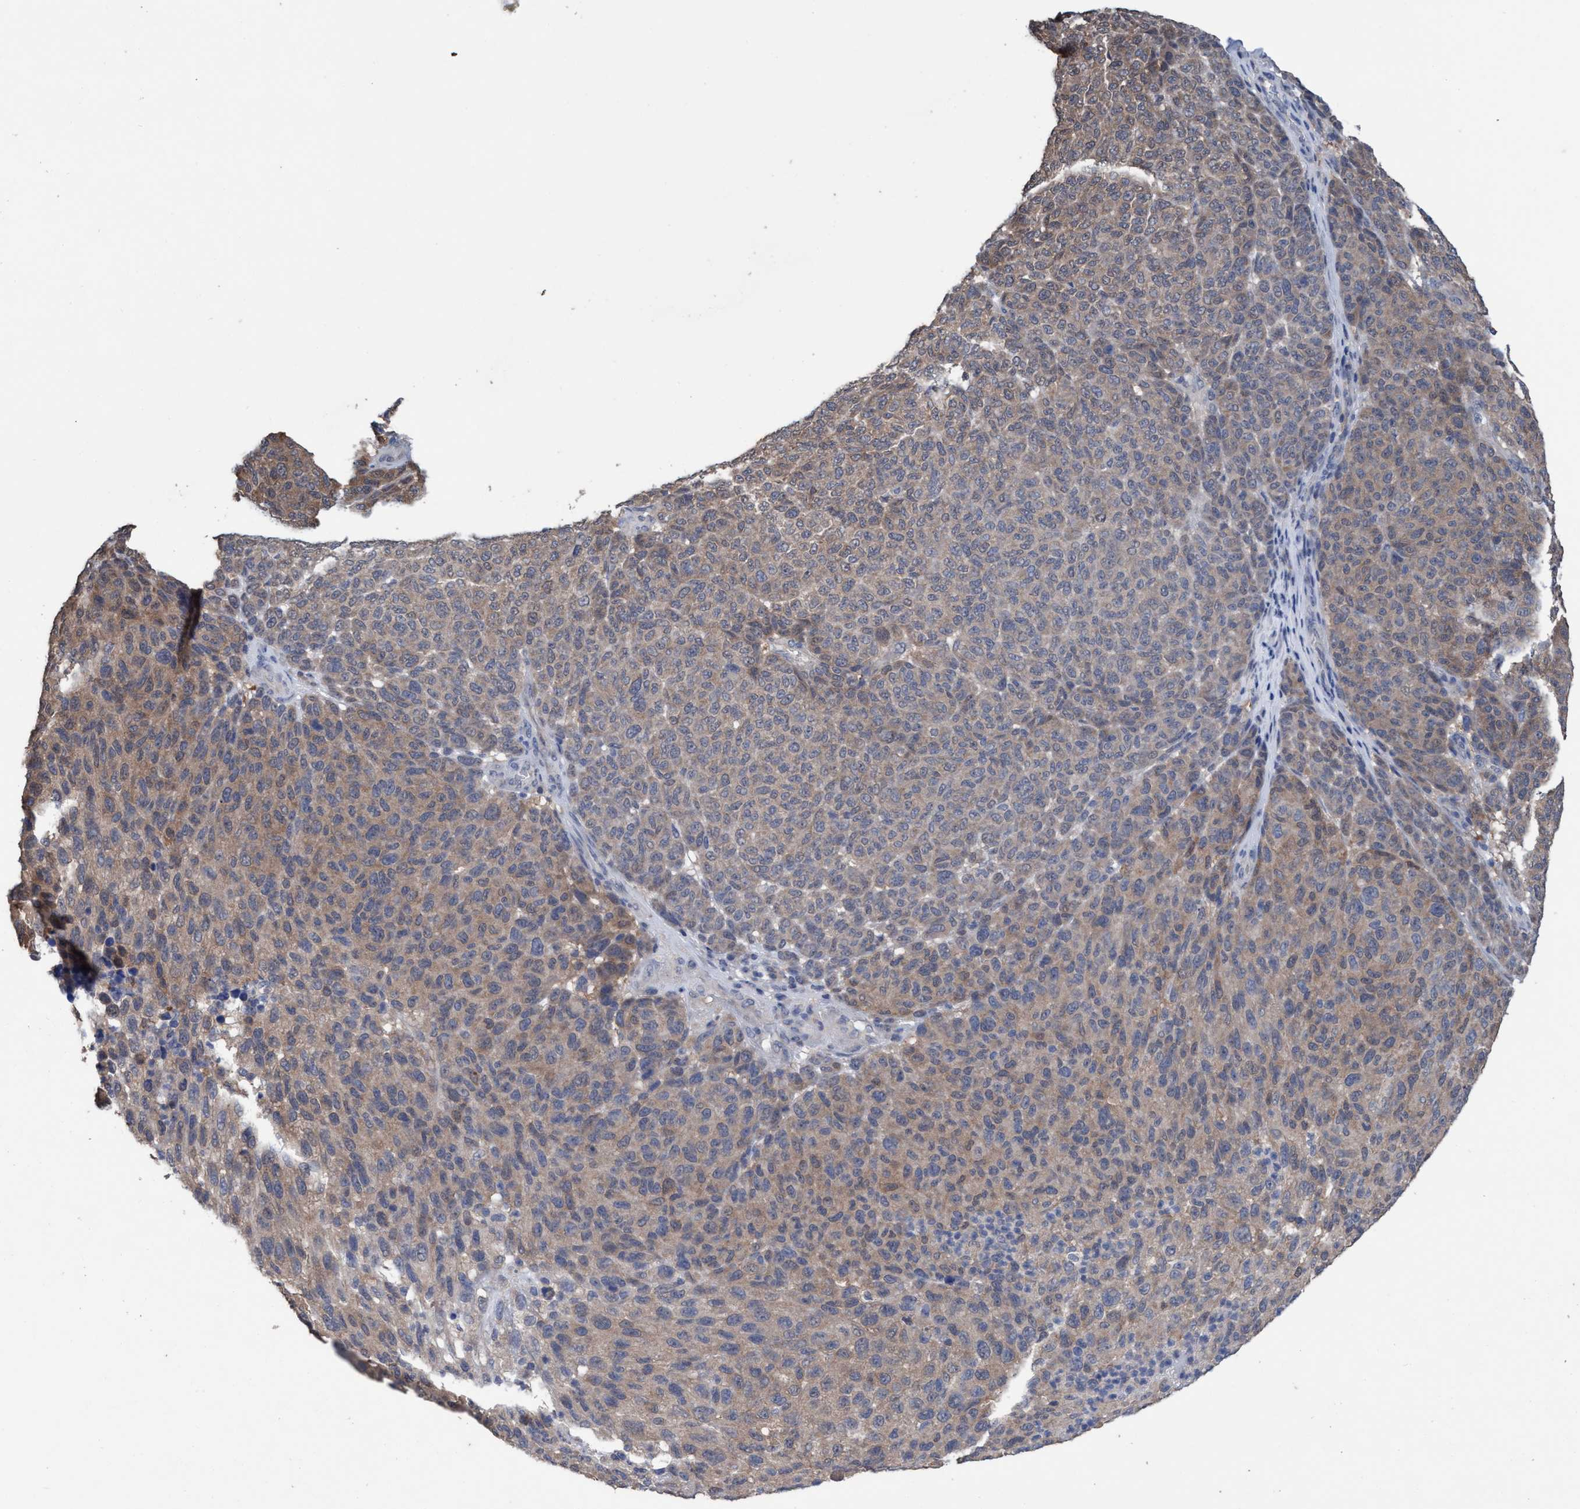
{"staining": {"intensity": "weak", "quantity": "25%-75%", "location": "cytoplasmic/membranous"}, "tissue": "melanoma", "cell_type": "Tumor cells", "image_type": "cancer", "snomed": [{"axis": "morphology", "description": "Malignant melanoma, NOS"}, {"axis": "topography", "description": "Skin"}], "caption": "A low amount of weak cytoplasmic/membranous expression is appreciated in approximately 25%-75% of tumor cells in malignant melanoma tissue. (brown staining indicates protein expression, while blue staining denotes nuclei).", "gene": "GLOD4", "patient": {"sex": "male", "age": 59}}